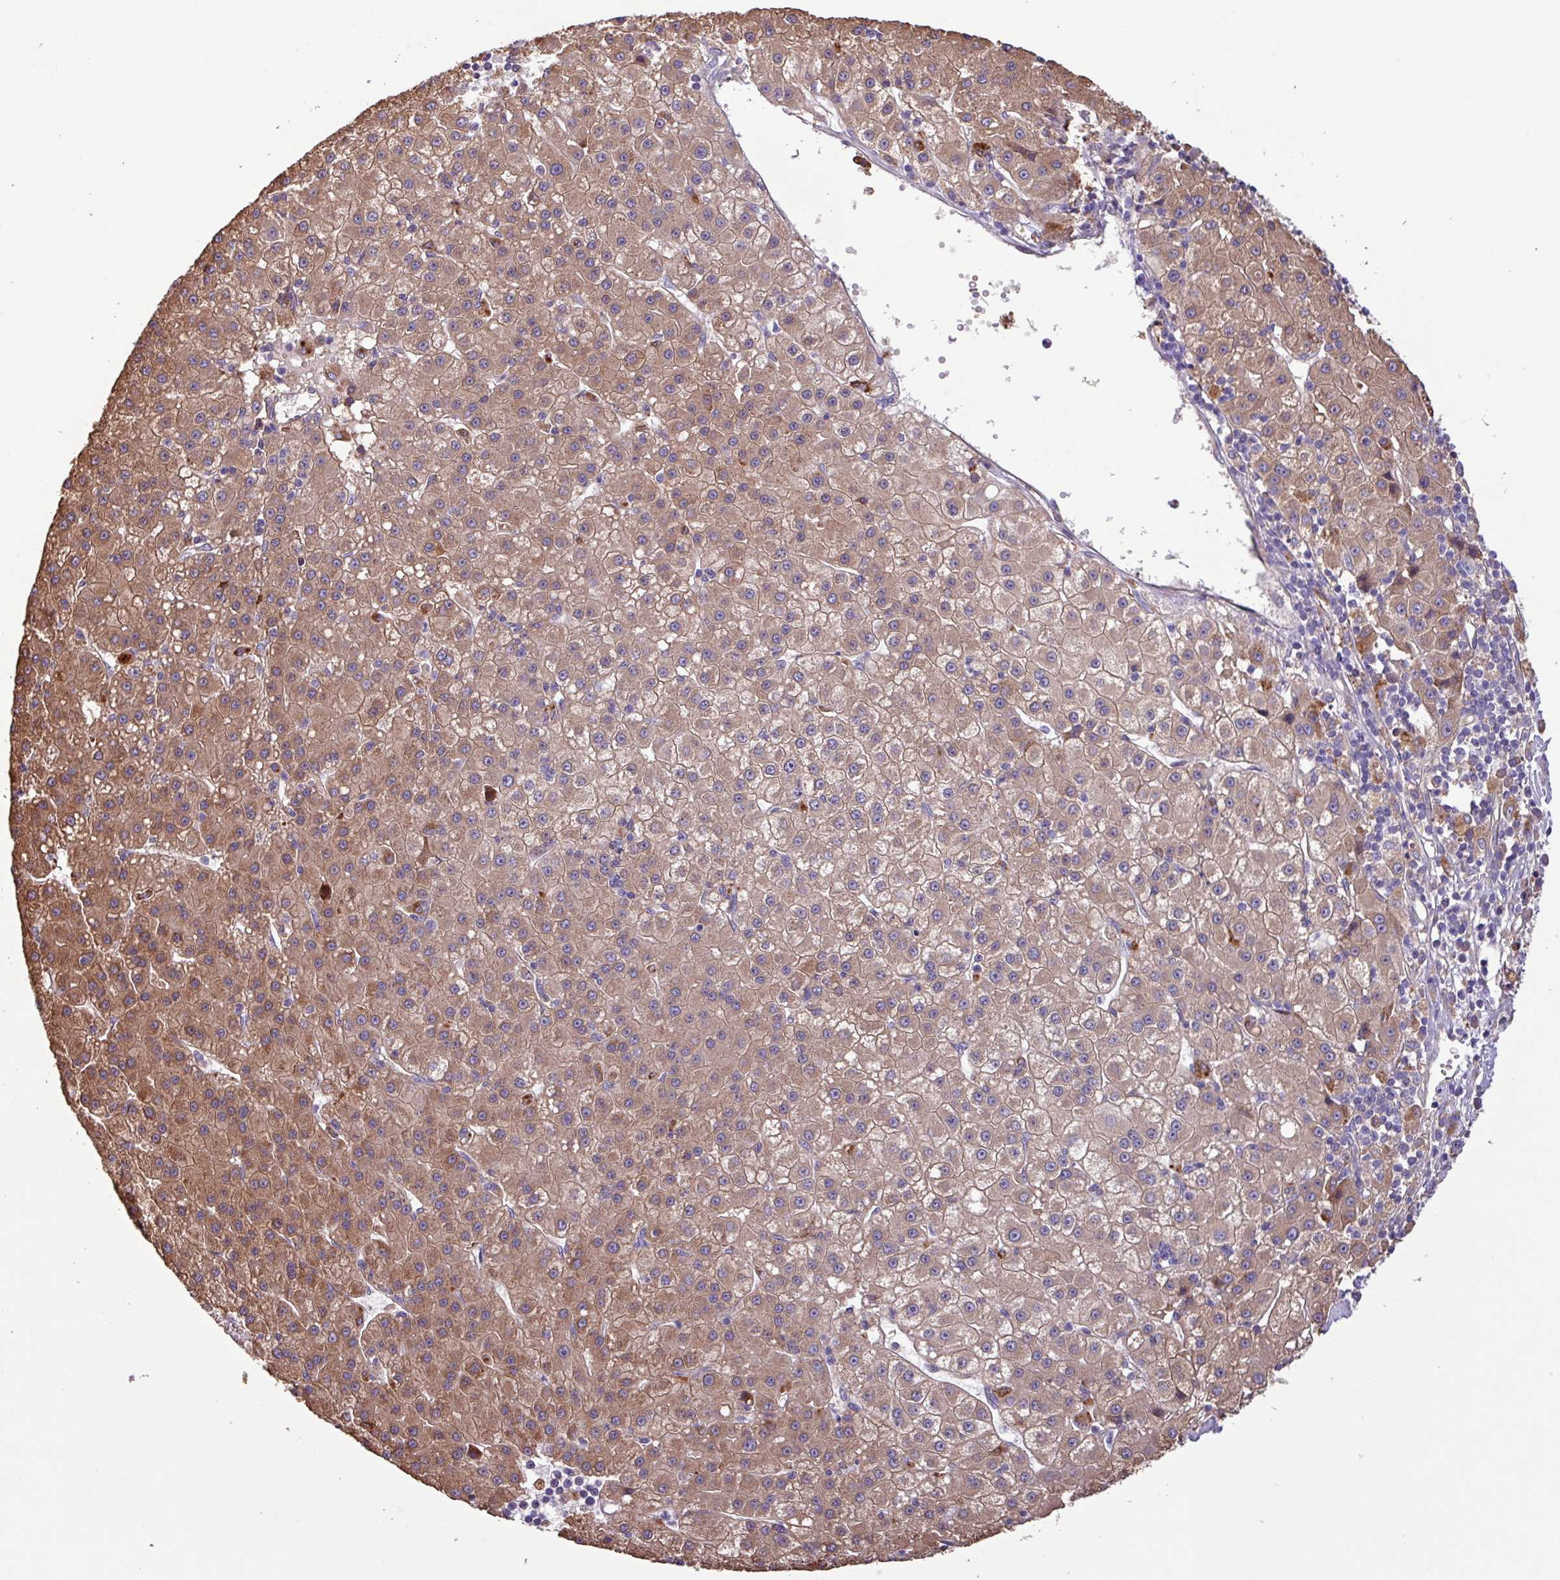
{"staining": {"intensity": "moderate", "quantity": ">75%", "location": "cytoplasmic/membranous"}, "tissue": "liver cancer", "cell_type": "Tumor cells", "image_type": "cancer", "snomed": [{"axis": "morphology", "description": "Carcinoma, Hepatocellular, NOS"}, {"axis": "topography", "description": "Liver"}], "caption": "Hepatocellular carcinoma (liver) tissue demonstrates moderate cytoplasmic/membranous staining in about >75% of tumor cells, visualized by immunohistochemistry. Immunohistochemistry (ihc) stains the protein of interest in brown and the nuclei are stained blue.", "gene": "PTPRQ", "patient": {"sex": "male", "age": 76}}